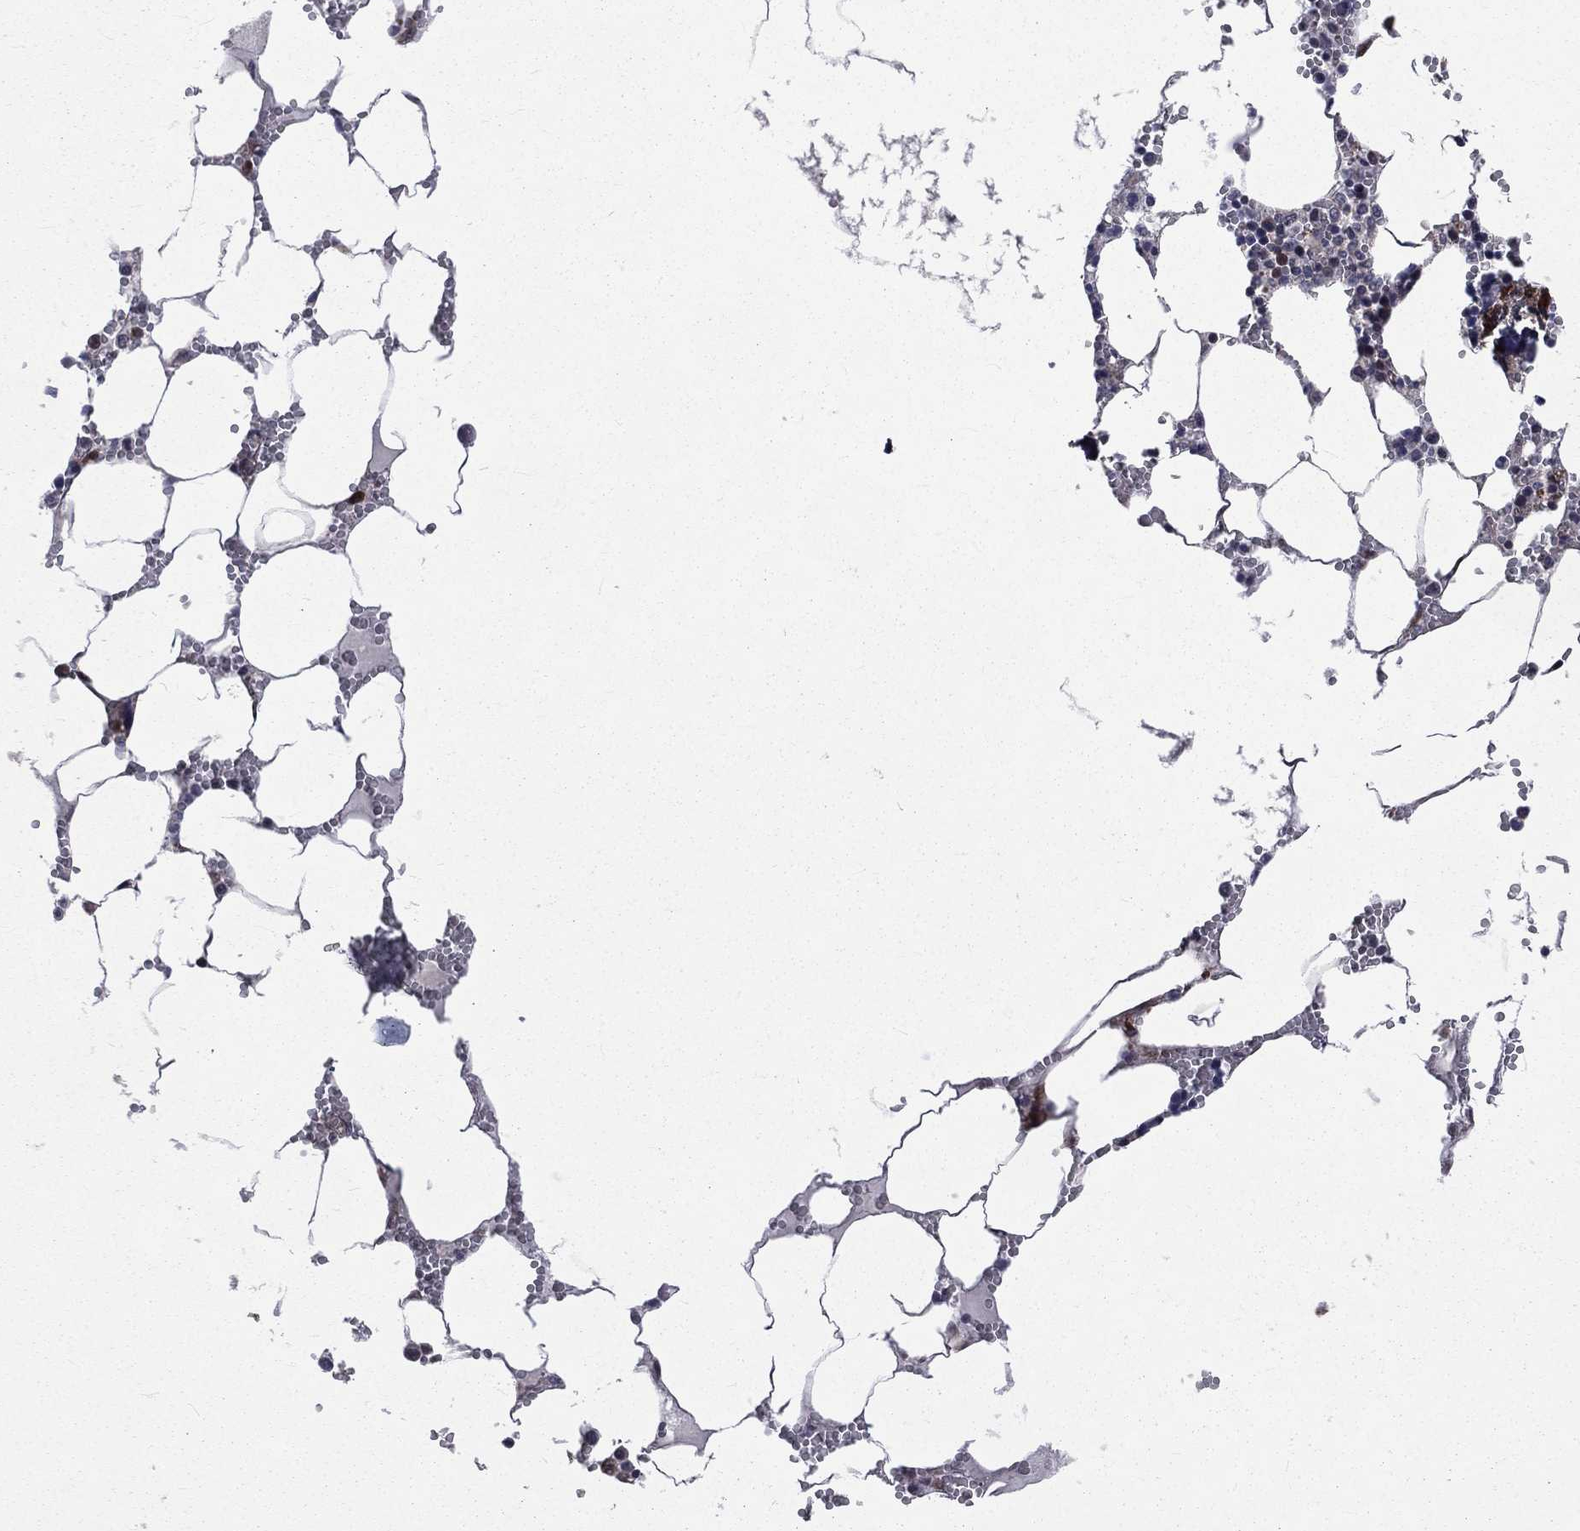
{"staining": {"intensity": "strong", "quantity": "<25%", "location": "nuclear"}, "tissue": "bone marrow", "cell_type": "Hematopoietic cells", "image_type": "normal", "snomed": [{"axis": "morphology", "description": "Normal tissue, NOS"}, {"axis": "topography", "description": "Bone marrow"}], "caption": "Immunohistochemistry (IHC) (DAB (3,3'-diaminobenzidine)) staining of normal bone marrow displays strong nuclear protein expression in approximately <25% of hematopoietic cells. Nuclei are stained in blue.", "gene": "ARL3", "patient": {"sex": "female", "age": 64}}